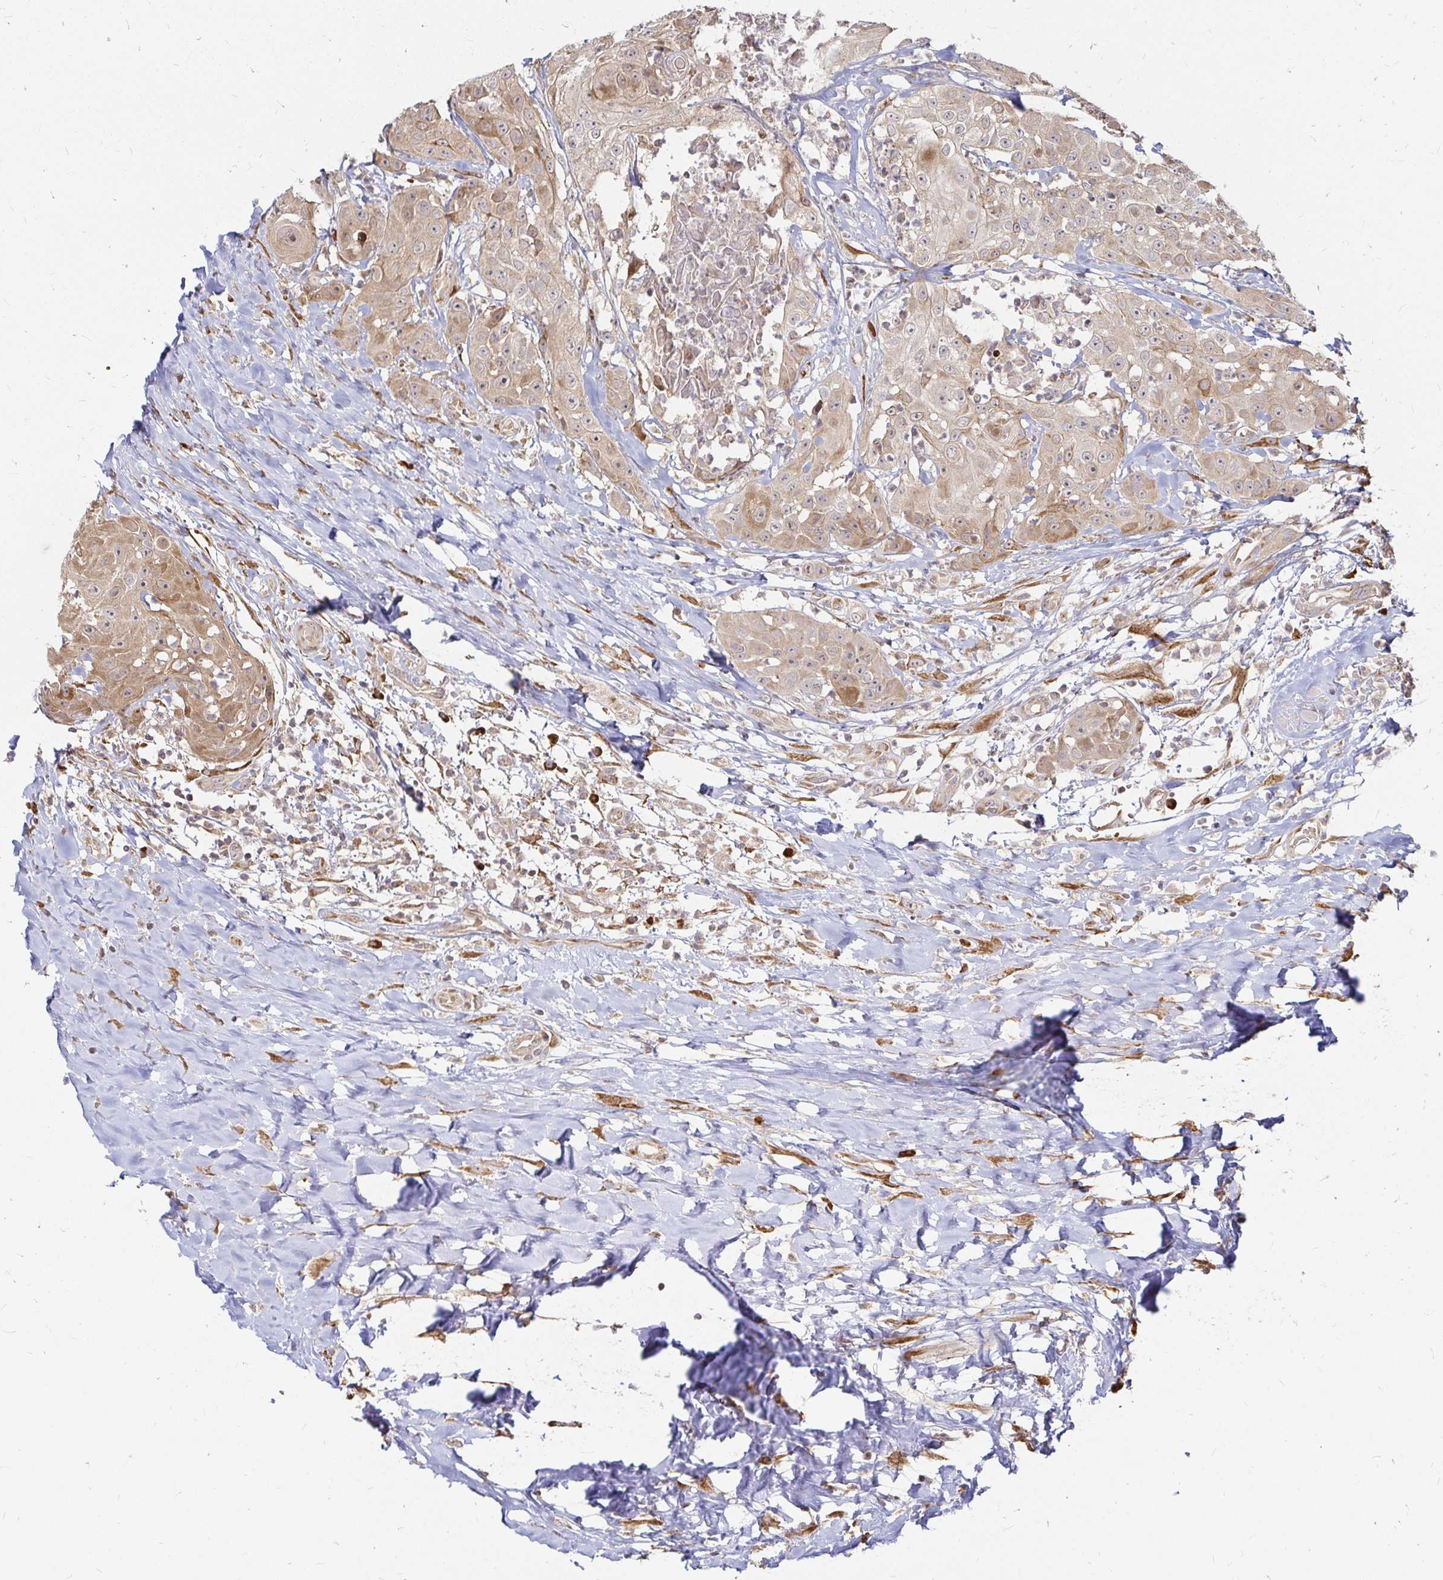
{"staining": {"intensity": "weak", "quantity": "25%-75%", "location": "cytoplasmic/membranous"}, "tissue": "head and neck cancer", "cell_type": "Tumor cells", "image_type": "cancer", "snomed": [{"axis": "morphology", "description": "Squamous cell carcinoma, NOS"}, {"axis": "topography", "description": "Head-Neck"}], "caption": "Approximately 25%-75% of tumor cells in human head and neck cancer display weak cytoplasmic/membranous protein staining as visualized by brown immunohistochemical staining.", "gene": "CAST", "patient": {"sex": "male", "age": 83}}